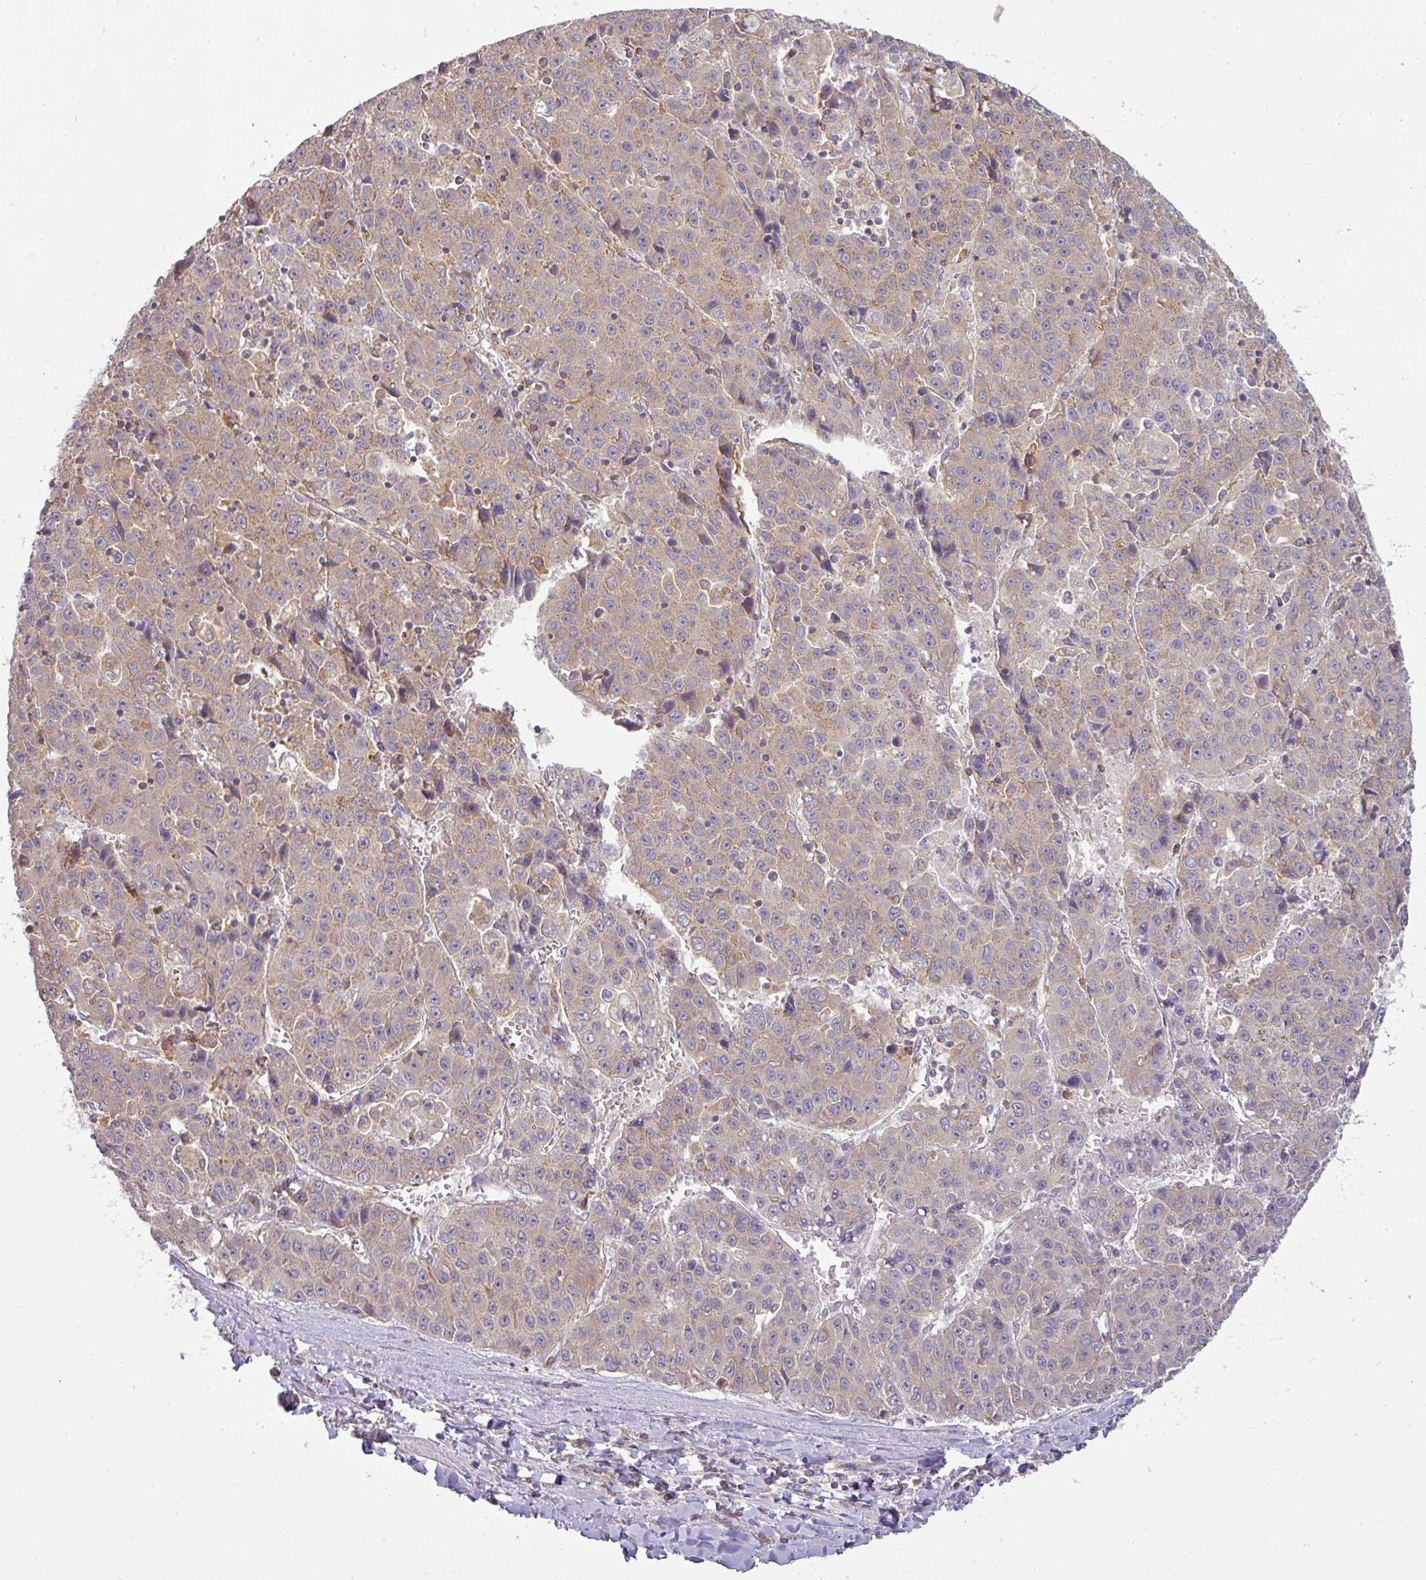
{"staining": {"intensity": "weak", "quantity": ">75%", "location": "cytoplasmic/membranous"}, "tissue": "liver cancer", "cell_type": "Tumor cells", "image_type": "cancer", "snomed": [{"axis": "morphology", "description": "Carcinoma, Hepatocellular, NOS"}, {"axis": "topography", "description": "Liver"}], "caption": "The micrograph demonstrates staining of liver cancer (hepatocellular carcinoma), revealing weak cytoplasmic/membranous protein staining (brown color) within tumor cells.", "gene": "ZNF211", "patient": {"sex": "female", "age": 53}}